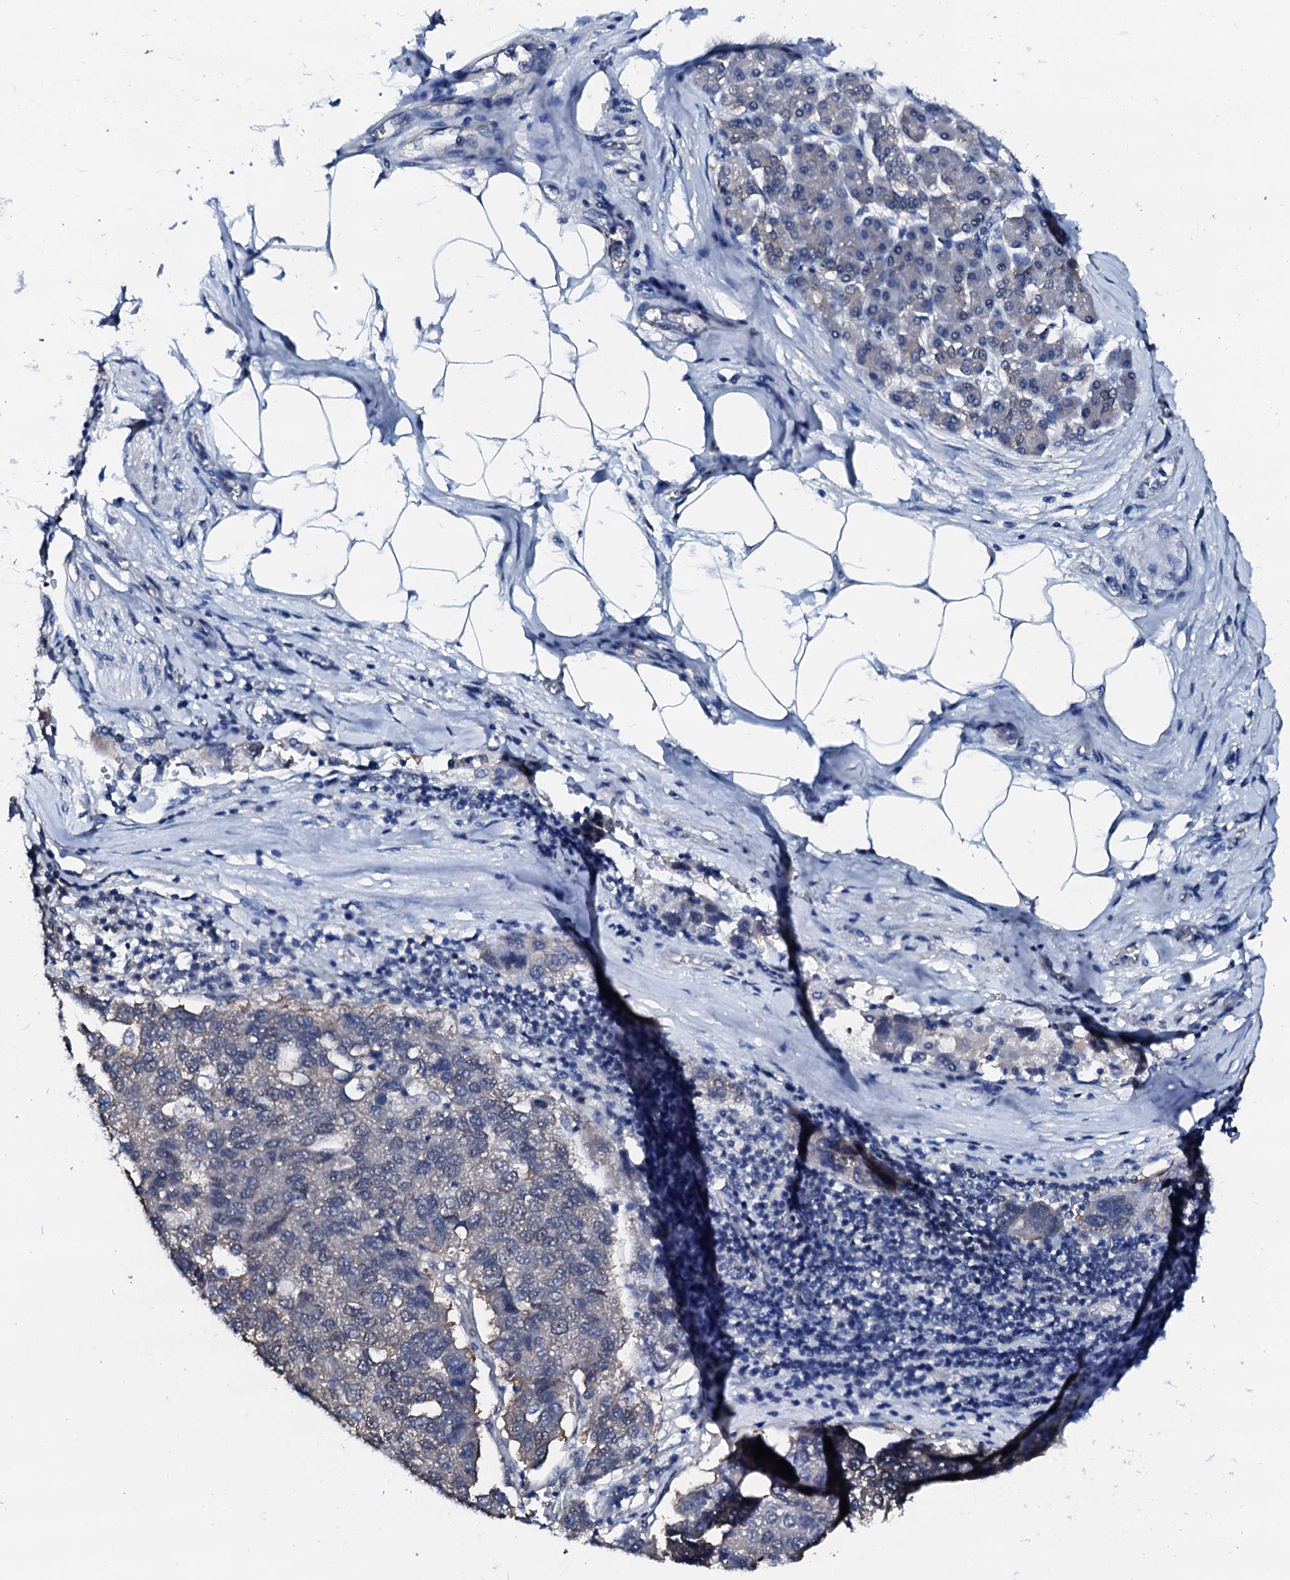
{"staining": {"intensity": "negative", "quantity": "none", "location": "none"}, "tissue": "pancreatic cancer", "cell_type": "Tumor cells", "image_type": "cancer", "snomed": [{"axis": "morphology", "description": "Adenocarcinoma, NOS"}, {"axis": "topography", "description": "Pancreas"}], "caption": "An immunohistochemistry (IHC) photomicrograph of pancreatic cancer is shown. There is no staining in tumor cells of pancreatic cancer. The staining was performed using DAB to visualize the protein expression in brown, while the nuclei were stained in blue with hematoxylin (Magnification: 20x).", "gene": "CSN2", "patient": {"sex": "female", "age": 61}}